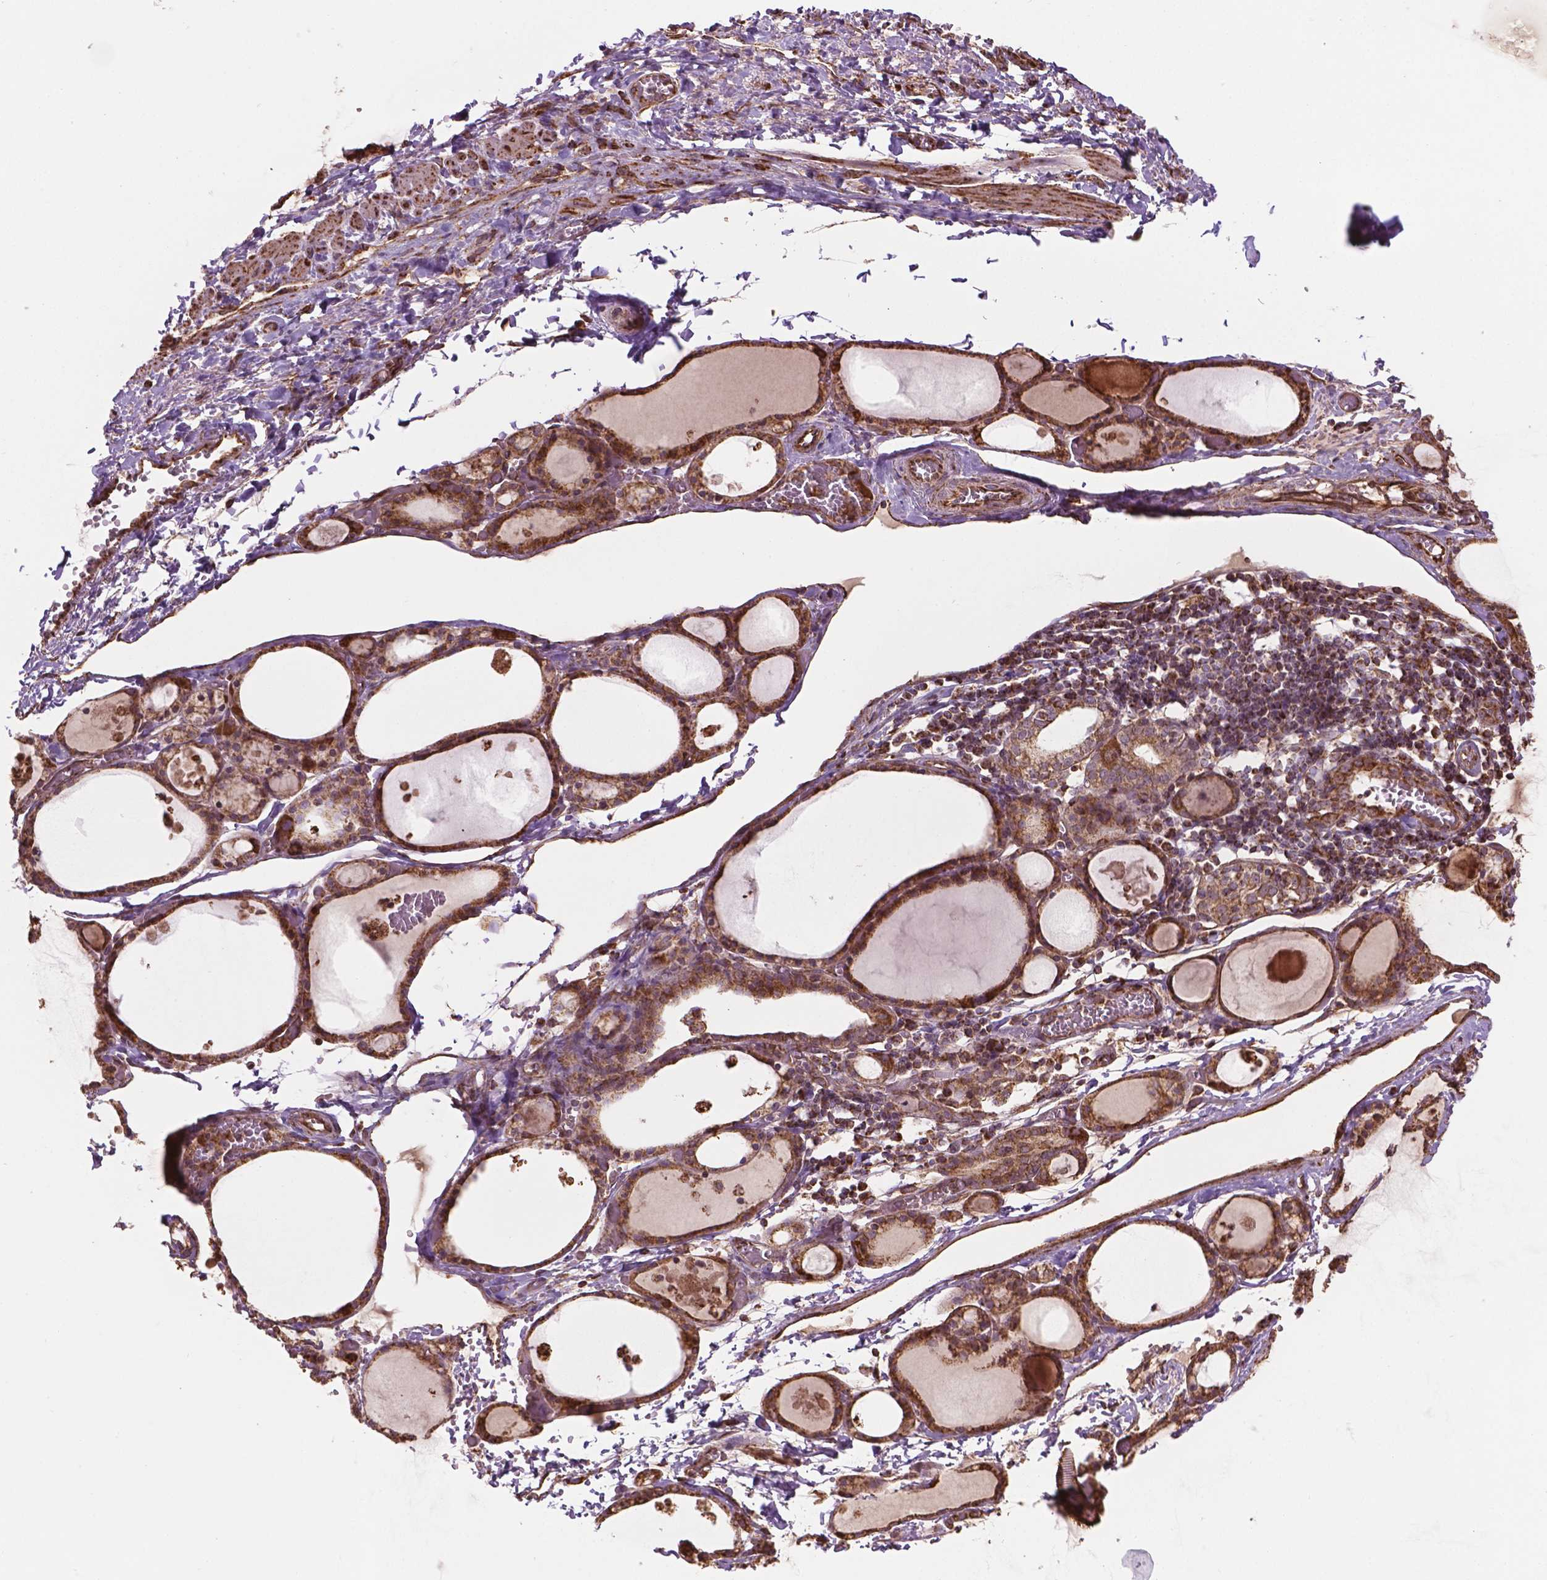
{"staining": {"intensity": "moderate", "quantity": ">75%", "location": "cytoplasmic/membranous"}, "tissue": "thyroid gland", "cell_type": "Glandular cells", "image_type": "normal", "snomed": [{"axis": "morphology", "description": "Normal tissue, NOS"}, {"axis": "topography", "description": "Thyroid gland"}], "caption": "Immunohistochemistry (IHC) image of unremarkable thyroid gland: thyroid gland stained using immunohistochemistry shows medium levels of moderate protein expression localized specifically in the cytoplasmic/membranous of glandular cells, appearing as a cytoplasmic/membranous brown color.", "gene": "HS3ST3A1", "patient": {"sex": "male", "age": 68}}